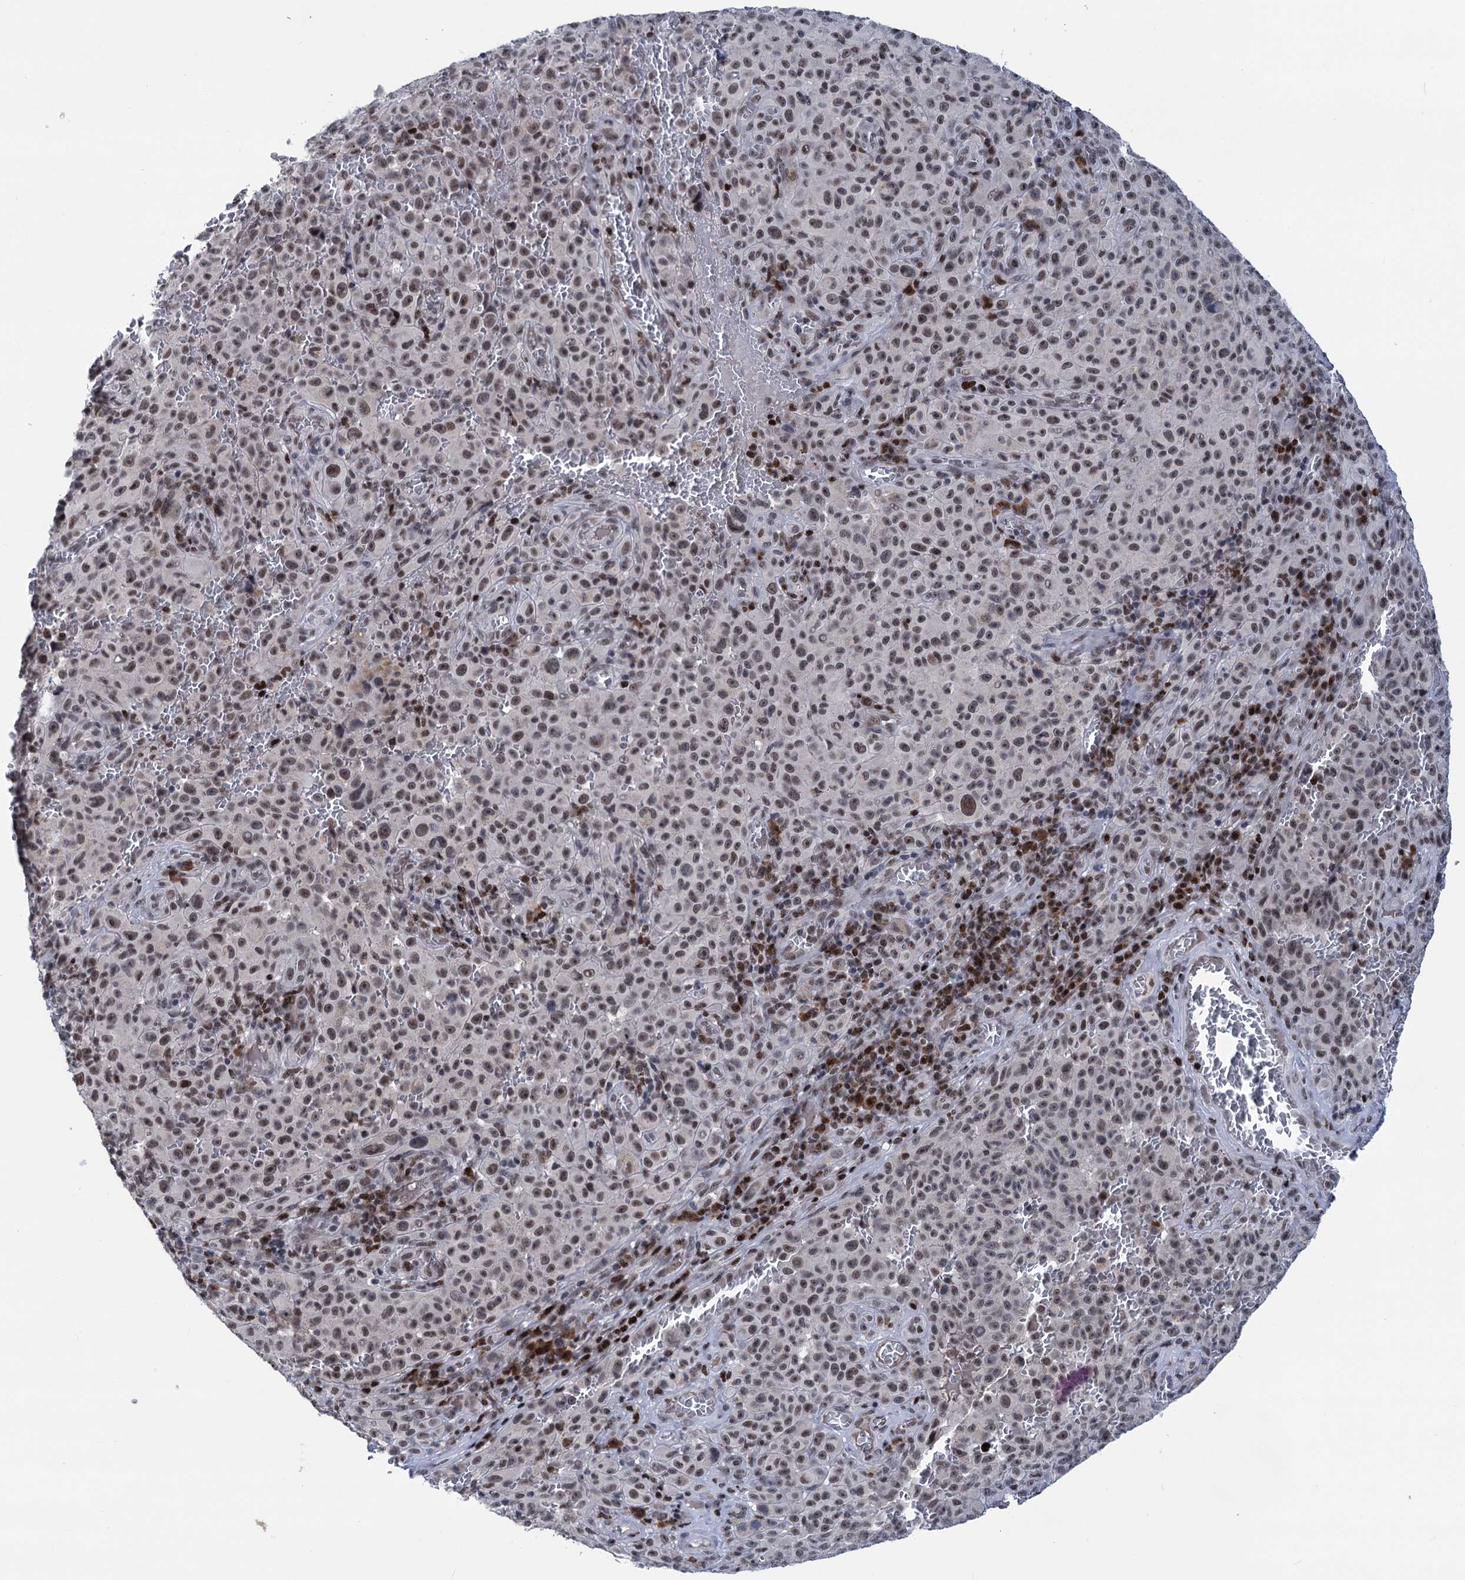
{"staining": {"intensity": "moderate", "quantity": ">75%", "location": "nuclear"}, "tissue": "melanoma", "cell_type": "Tumor cells", "image_type": "cancer", "snomed": [{"axis": "morphology", "description": "Malignant melanoma, NOS"}, {"axis": "topography", "description": "Skin"}], "caption": "IHC micrograph of neoplastic tissue: human melanoma stained using immunohistochemistry (IHC) demonstrates medium levels of moderate protein expression localized specifically in the nuclear of tumor cells, appearing as a nuclear brown color.", "gene": "ZCCHC10", "patient": {"sex": "female", "age": 82}}